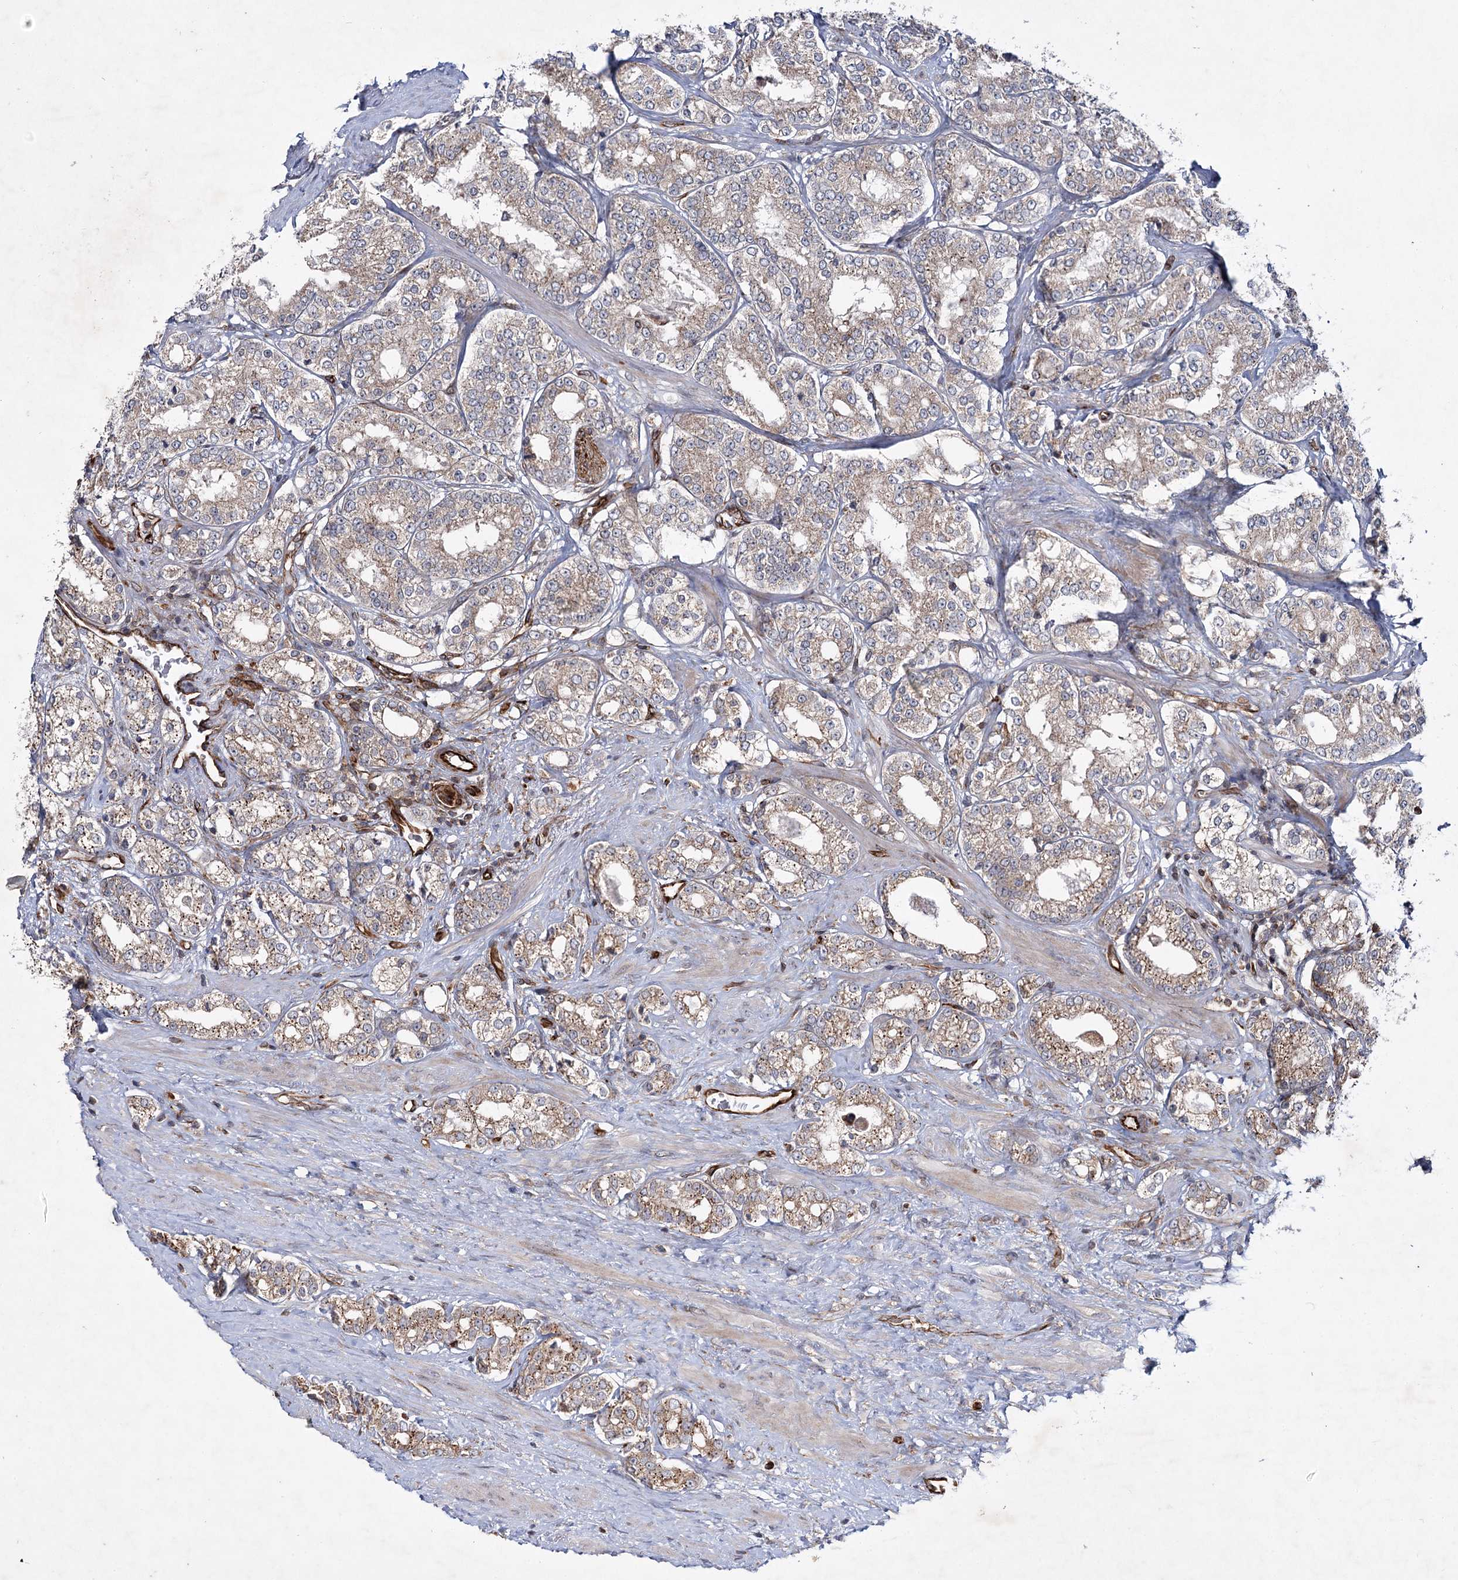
{"staining": {"intensity": "weak", "quantity": "25%-75%", "location": "cytoplasmic/membranous"}, "tissue": "prostate cancer", "cell_type": "Tumor cells", "image_type": "cancer", "snomed": [{"axis": "morphology", "description": "Normal tissue, NOS"}, {"axis": "morphology", "description": "Adenocarcinoma, High grade"}, {"axis": "topography", "description": "Prostate"}], "caption": "Protein staining displays weak cytoplasmic/membranous staining in about 25%-75% of tumor cells in prostate cancer (adenocarcinoma (high-grade)). (DAB IHC with brightfield microscopy, high magnification).", "gene": "DPEP2", "patient": {"sex": "male", "age": 83}}